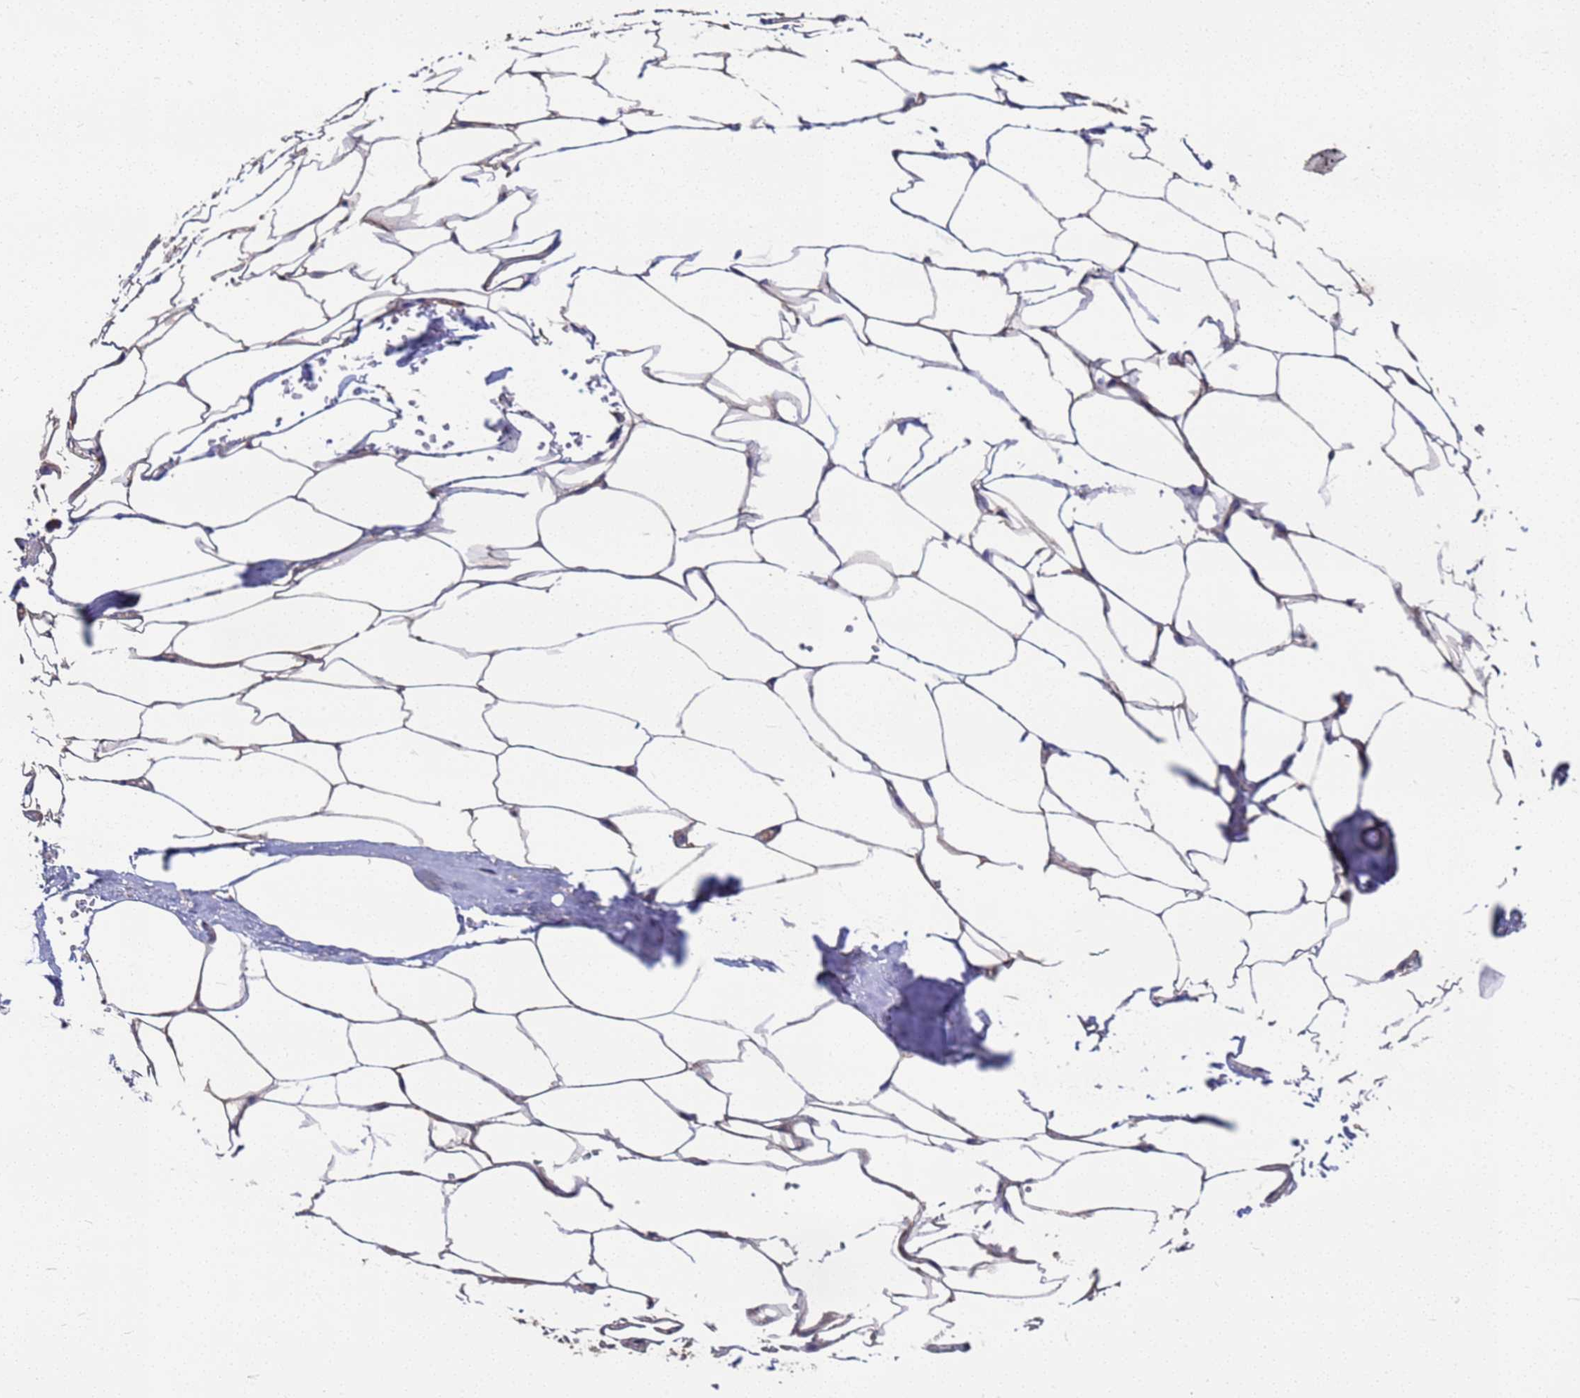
{"staining": {"intensity": "weak", "quantity": "25%-75%", "location": "cytoplasmic/membranous"}, "tissue": "adipose tissue", "cell_type": "Adipocytes", "image_type": "normal", "snomed": [{"axis": "morphology", "description": "Normal tissue, NOS"}, {"axis": "morphology", "description": "Adenocarcinoma, Low grade"}, {"axis": "topography", "description": "Prostate"}, {"axis": "topography", "description": "Peripheral nerve tissue"}], "caption": "The image displays staining of normal adipose tissue, revealing weak cytoplasmic/membranous protein staining (brown color) within adipocytes.", "gene": "NDUFAF6", "patient": {"sex": "male", "age": 63}}